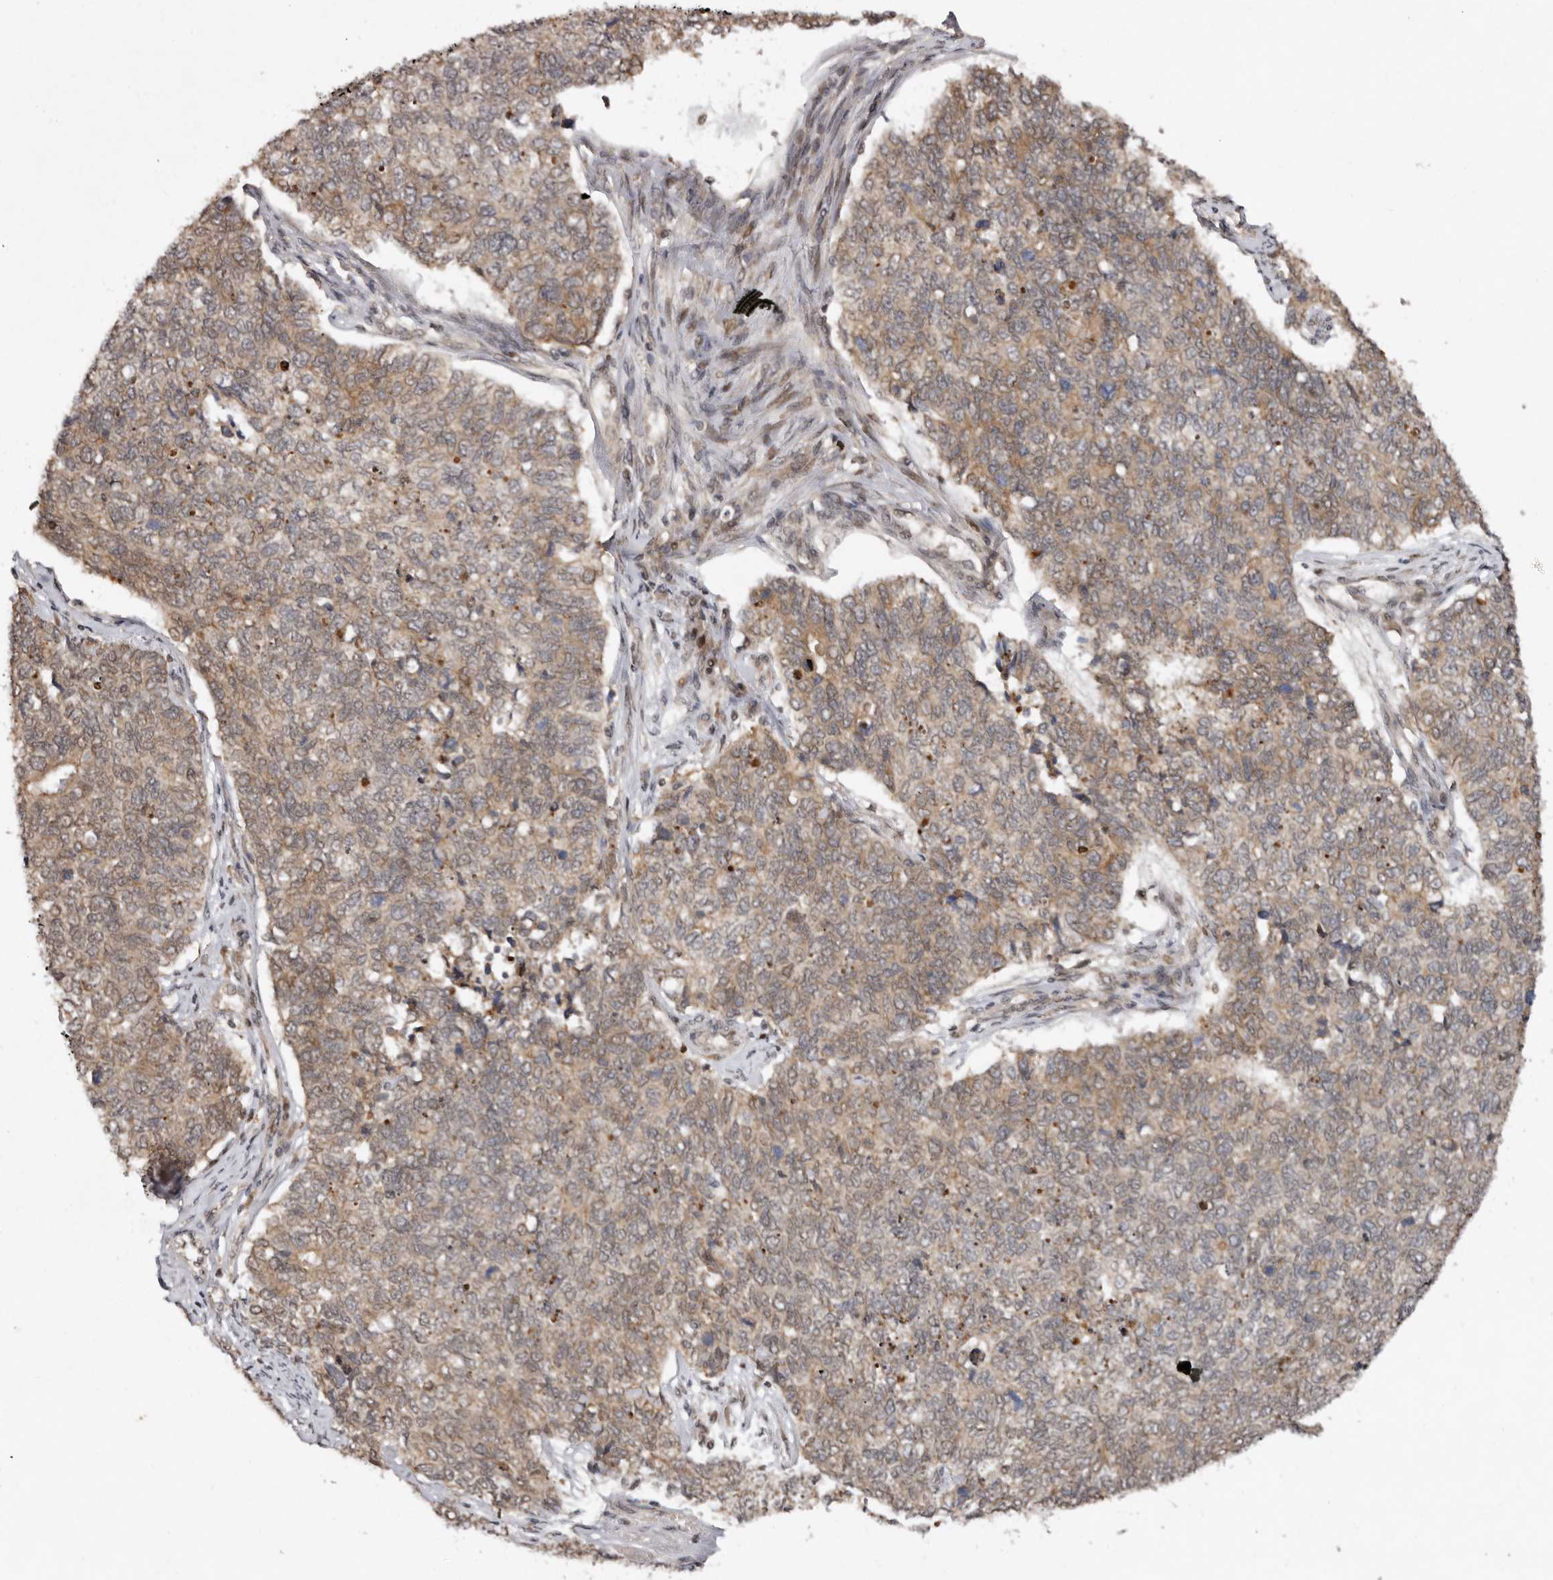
{"staining": {"intensity": "moderate", "quantity": "25%-75%", "location": "cytoplasmic/membranous"}, "tissue": "cervical cancer", "cell_type": "Tumor cells", "image_type": "cancer", "snomed": [{"axis": "morphology", "description": "Squamous cell carcinoma, NOS"}, {"axis": "topography", "description": "Cervix"}], "caption": "Cervical cancer stained with a brown dye reveals moderate cytoplasmic/membranous positive positivity in about 25%-75% of tumor cells.", "gene": "ABL1", "patient": {"sex": "female", "age": 63}}